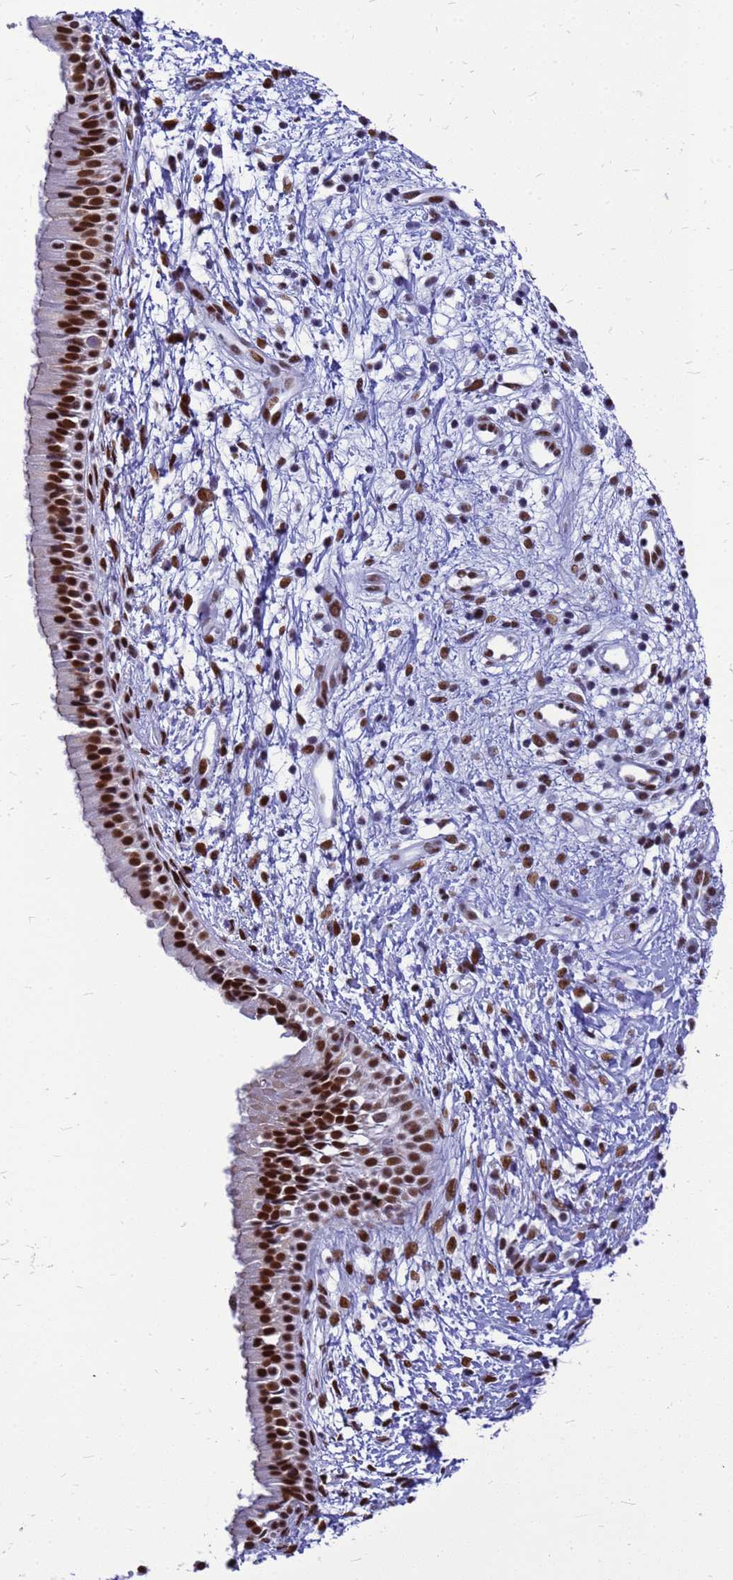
{"staining": {"intensity": "strong", "quantity": ">75%", "location": "nuclear"}, "tissue": "nasopharynx", "cell_type": "Respiratory epithelial cells", "image_type": "normal", "snomed": [{"axis": "morphology", "description": "Normal tissue, NOS"}, {"axis": "topography", "description": "Nasopharynx"}], "caption": "Respiratory epithelial cells exhibit strong nuclear staining in approximately >75% of cells in unremarkable nasopharynx.", "gene": "SART3", "patient": {"sex": "male", "age": 22}}